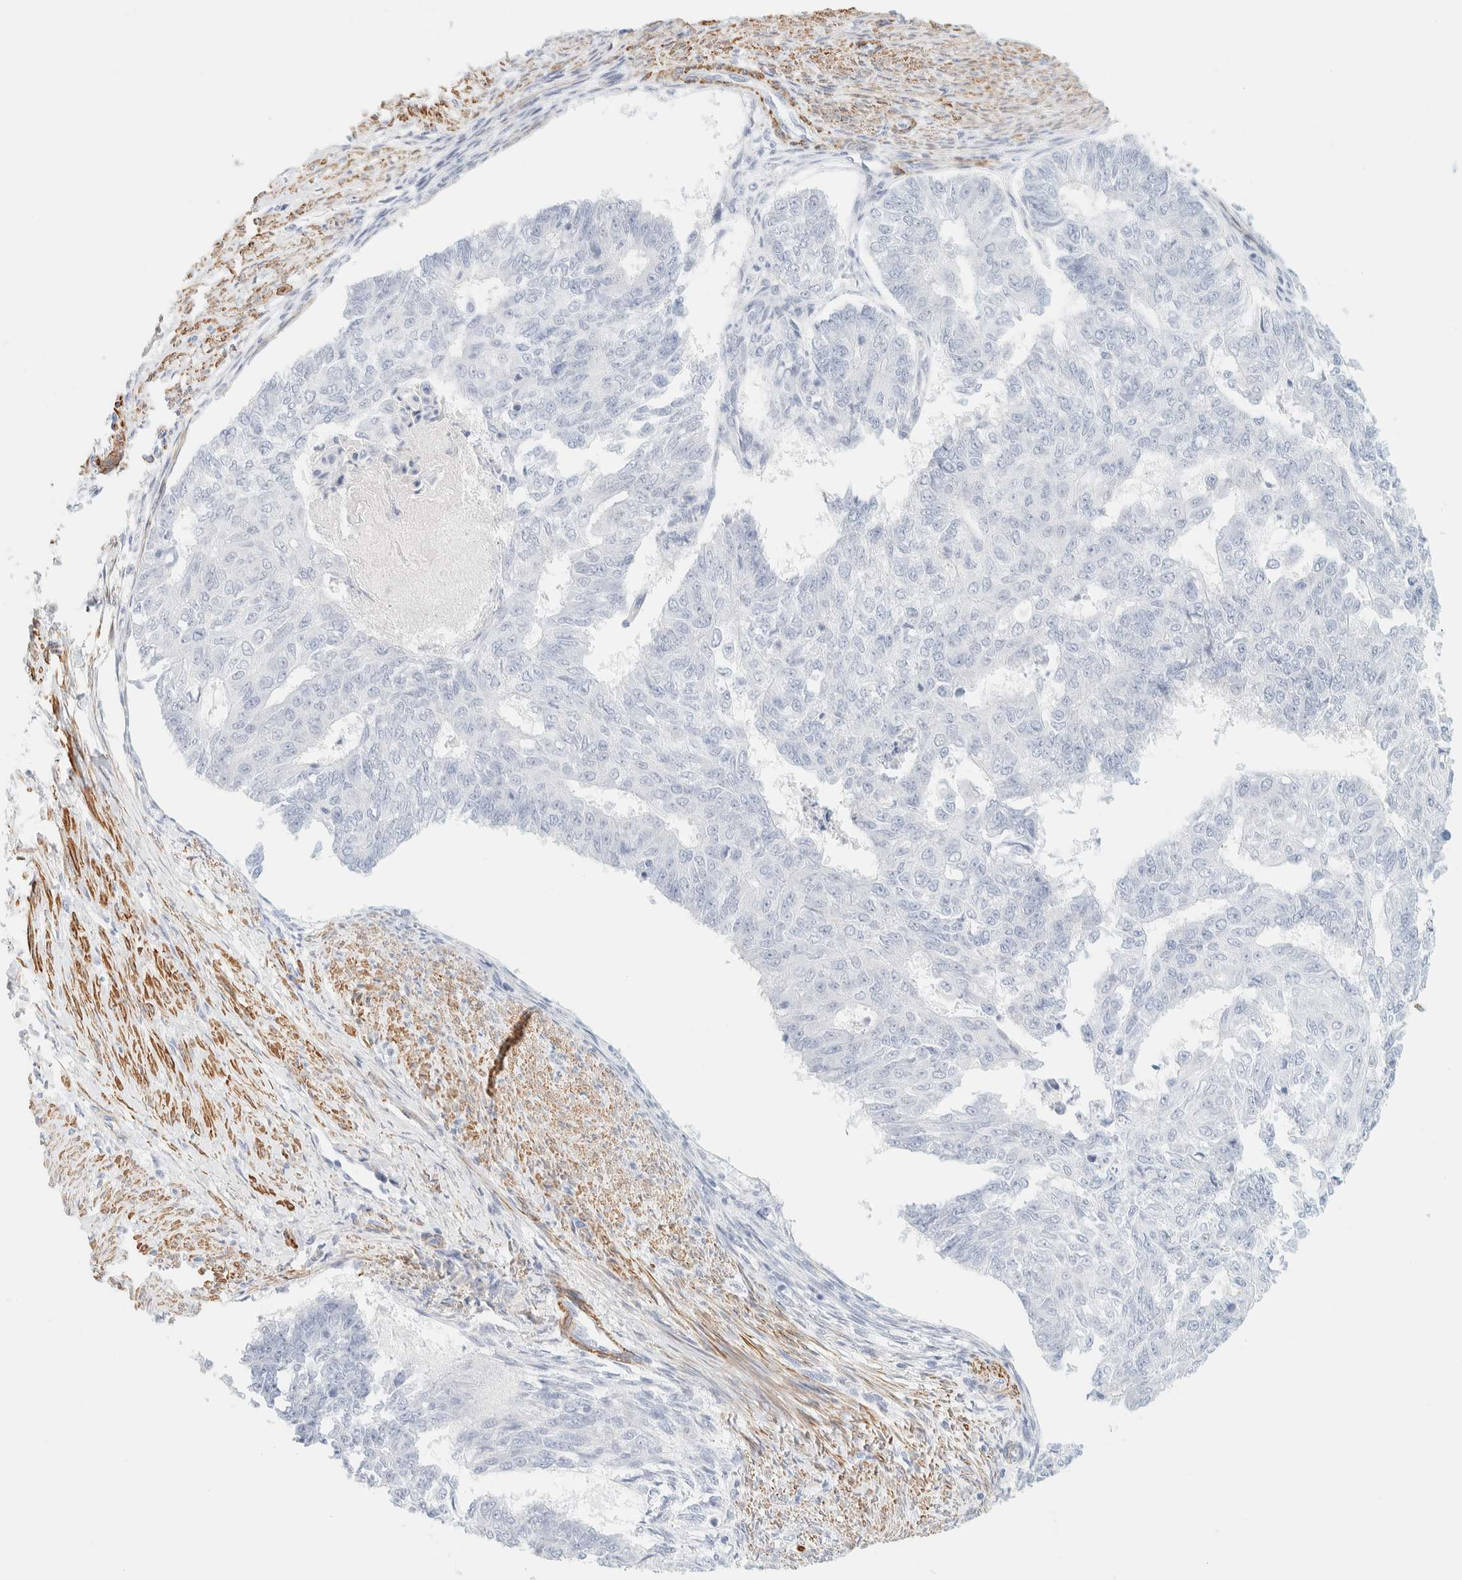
{"staining": {"intensity": "negative", "quantity": "none", "location": "none"}, "tissue": "endometrial cancer", "cell_type": "Tumor cells", "image_type": "cancer", "snomed": [{"axis": "morphology", "description": "Adenocarcinoma, NOS"}, {"axis": "topography", "description": "Endometrium"}], "caption": "This is a photomicrograph of immunohistochemistry (IHC) staining of endometrial cancer (adenocarcinoma), which shows no staining in tumor cells.", "gene": "AFMID", "patient": {"sex": "female", "age": 32}}